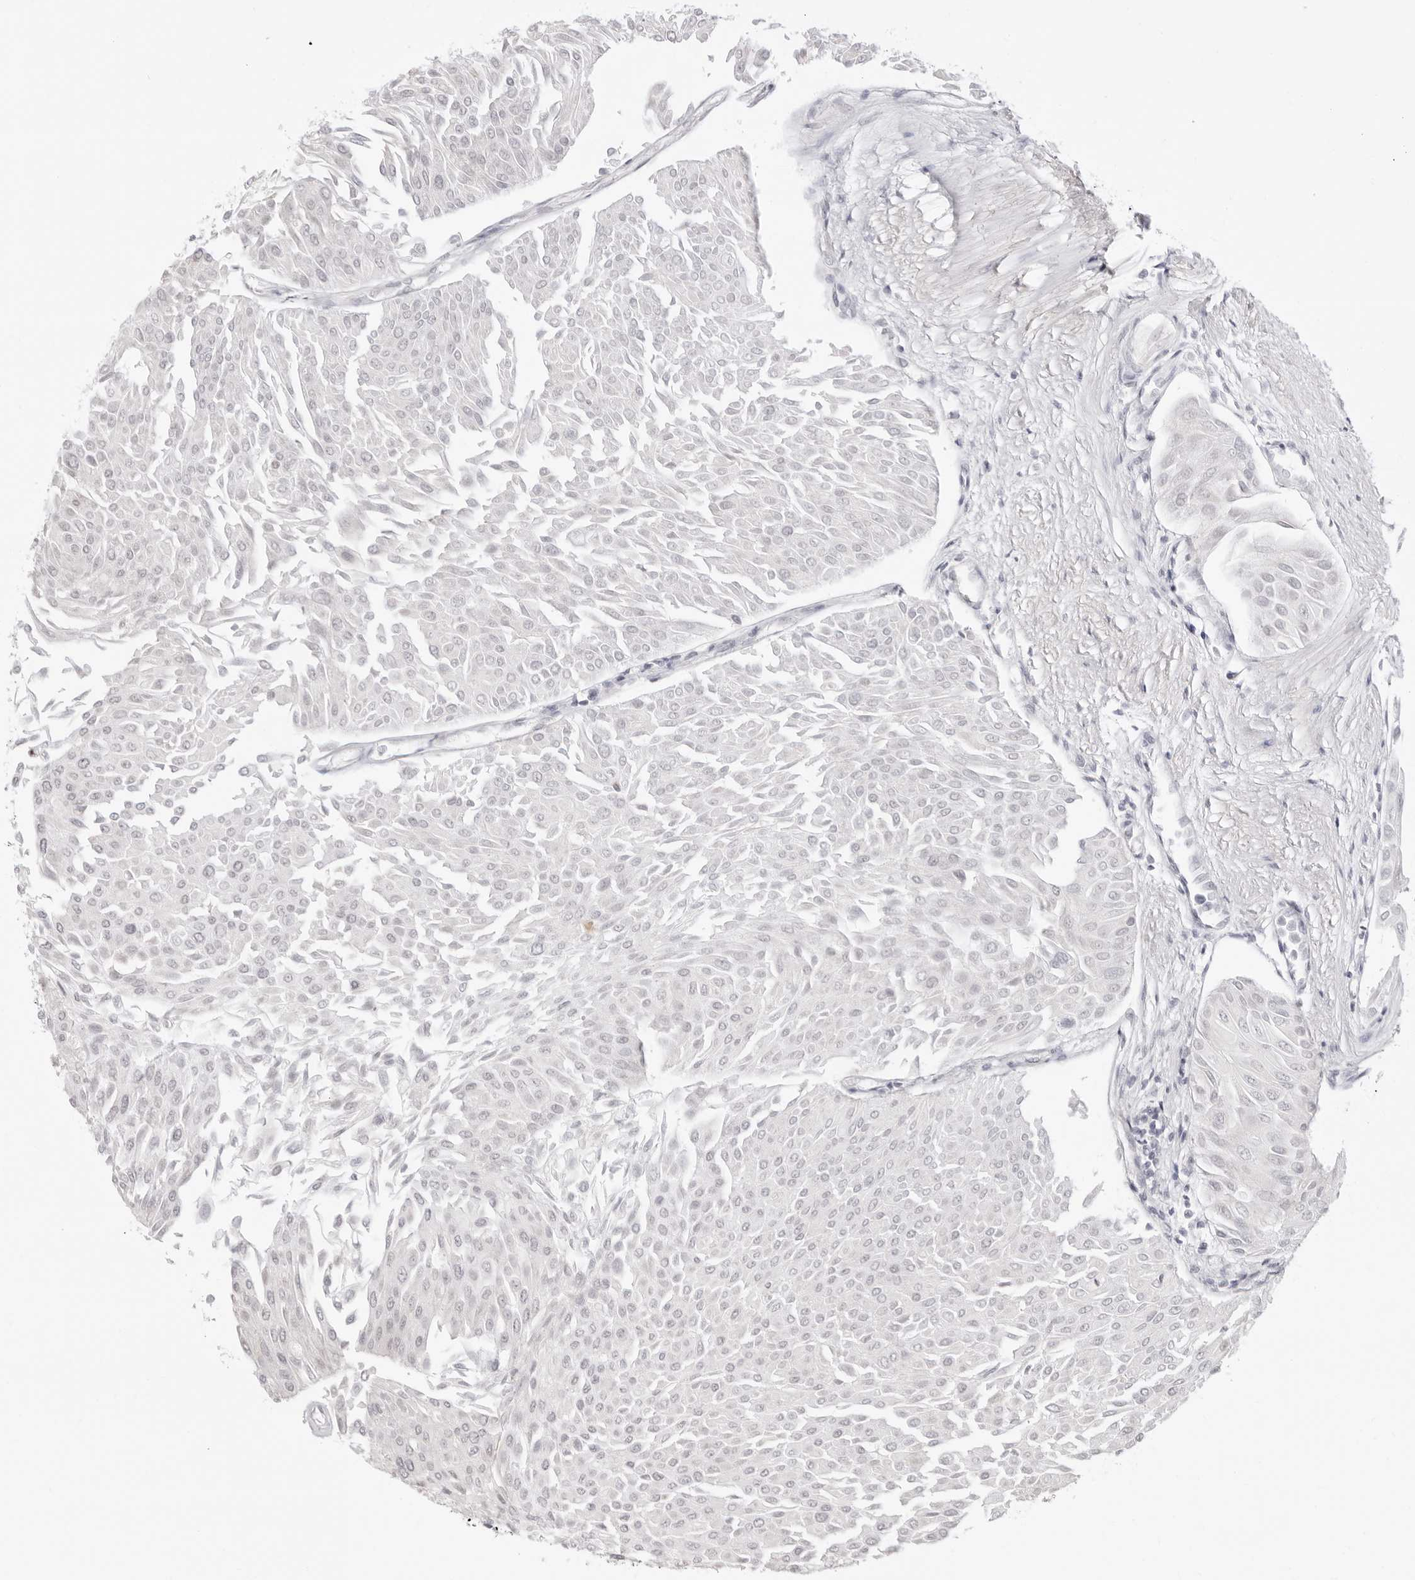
{"staining": {"intensity": "negative", "quantity": "none", "location": "none"}, "tissue": "urothelial cancer", "cell_type": "Tumor cells", "image_type": "cancer", "snomed": [{"axis": "morphology", "description": "Urothelial carcinoma, Low grade"}, {"axis": "topography", "description": "Urinary bladder"}], "caption": "Tumor cells show no significant protein positivity in urothelial cancer.", "gene": "FDPS", "patient": {"sex": "male", "age": 67}}